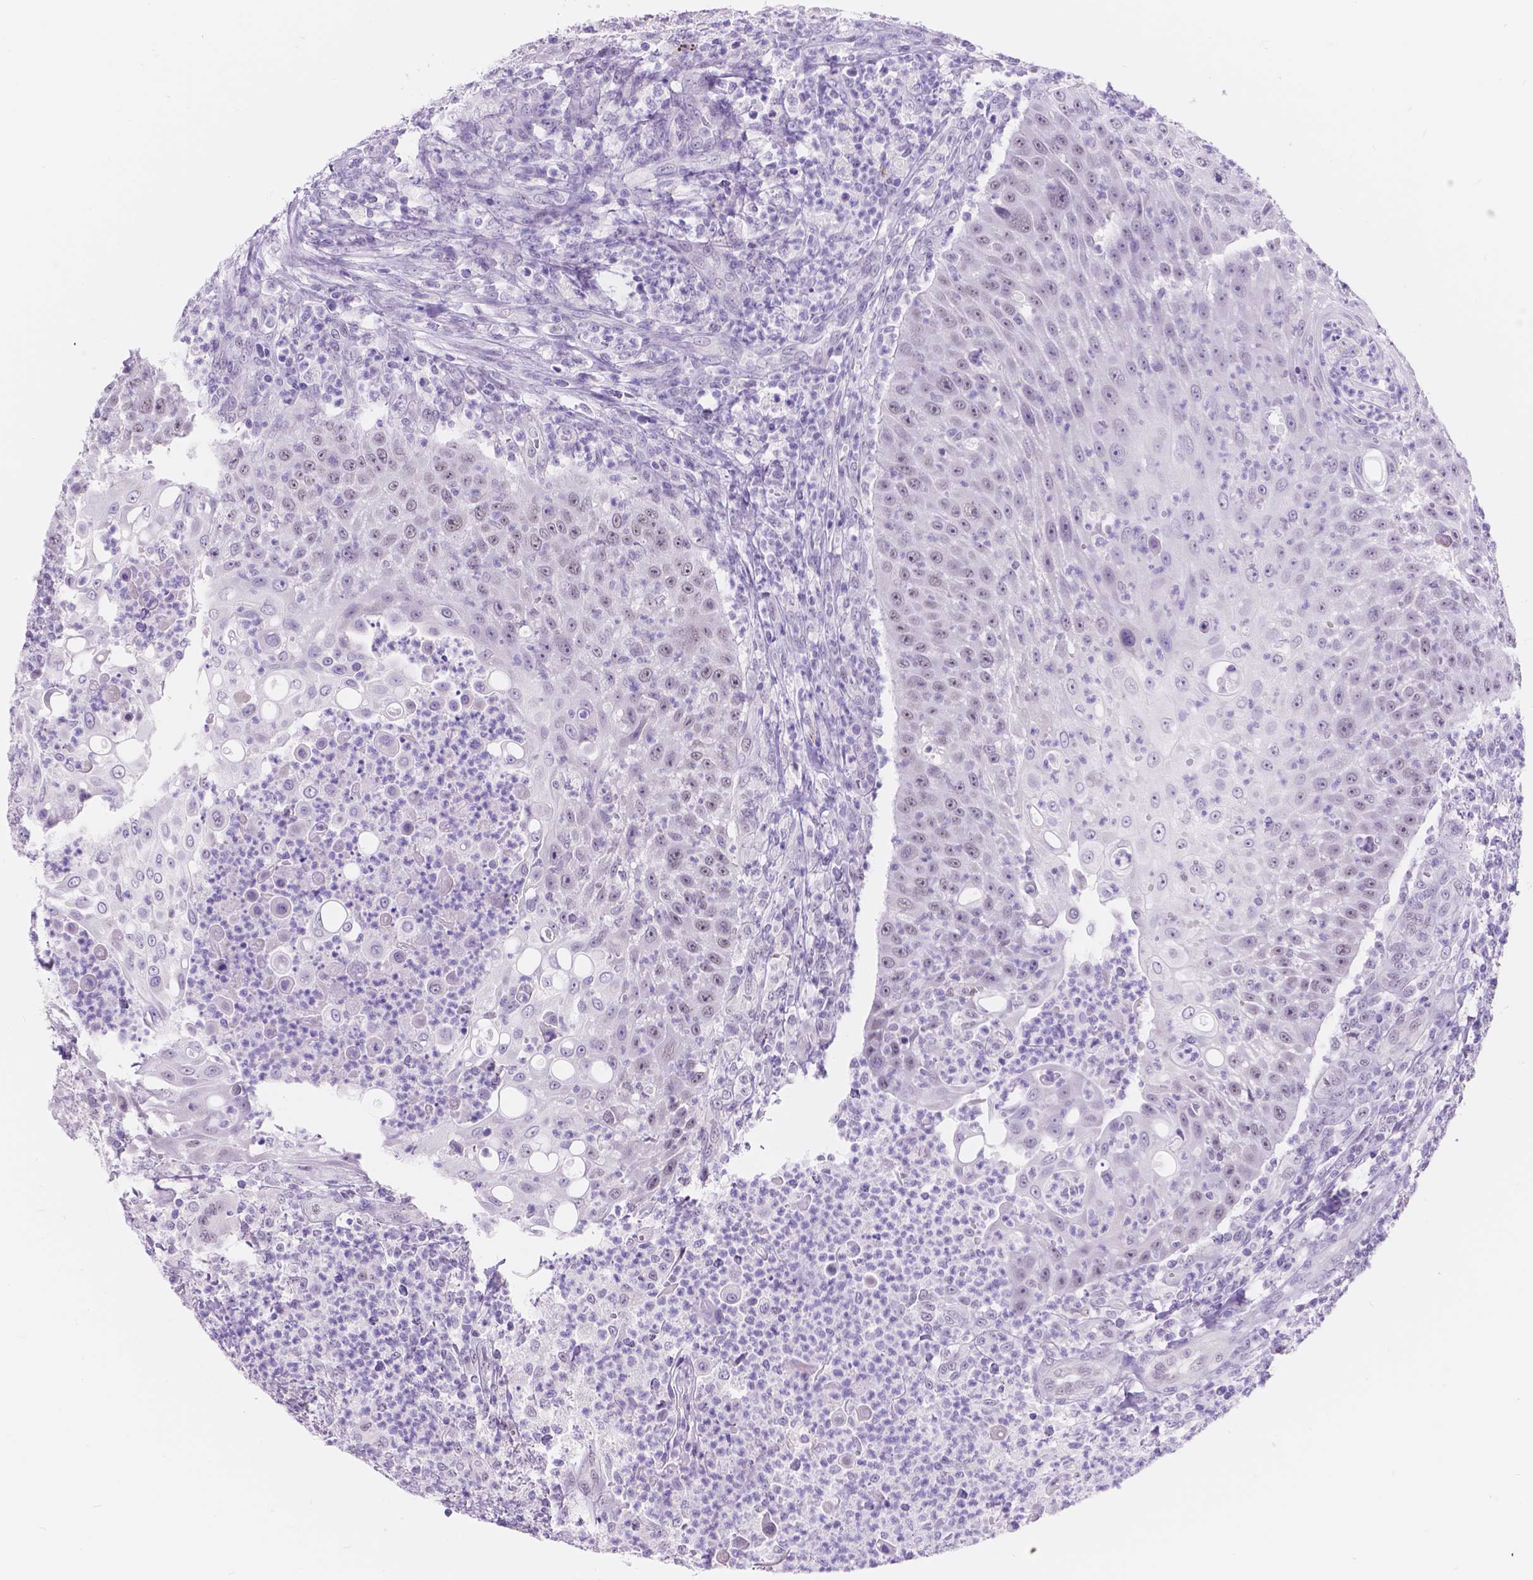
{"staining": {"intensity": "negative", "quantity": "none", "location": "none"}, "tissue": "head and neck cancer", "cell_type": "Tumor cells", "image_type": "cancer", "snomed": [{"axis": "morphology", "description": "Squamous cell carcinoma, NOS"}, {"axis": "topography", "description": "Head-Neck"}], "caption": "IHC of head and neck squamous cell carcinoma exhibits no expression in tumor cells. (DAB IHC visualized using brightfield microscopy, high magnification).", "gene": "DCC", "patient": {"sex": "male", "age": 69}}